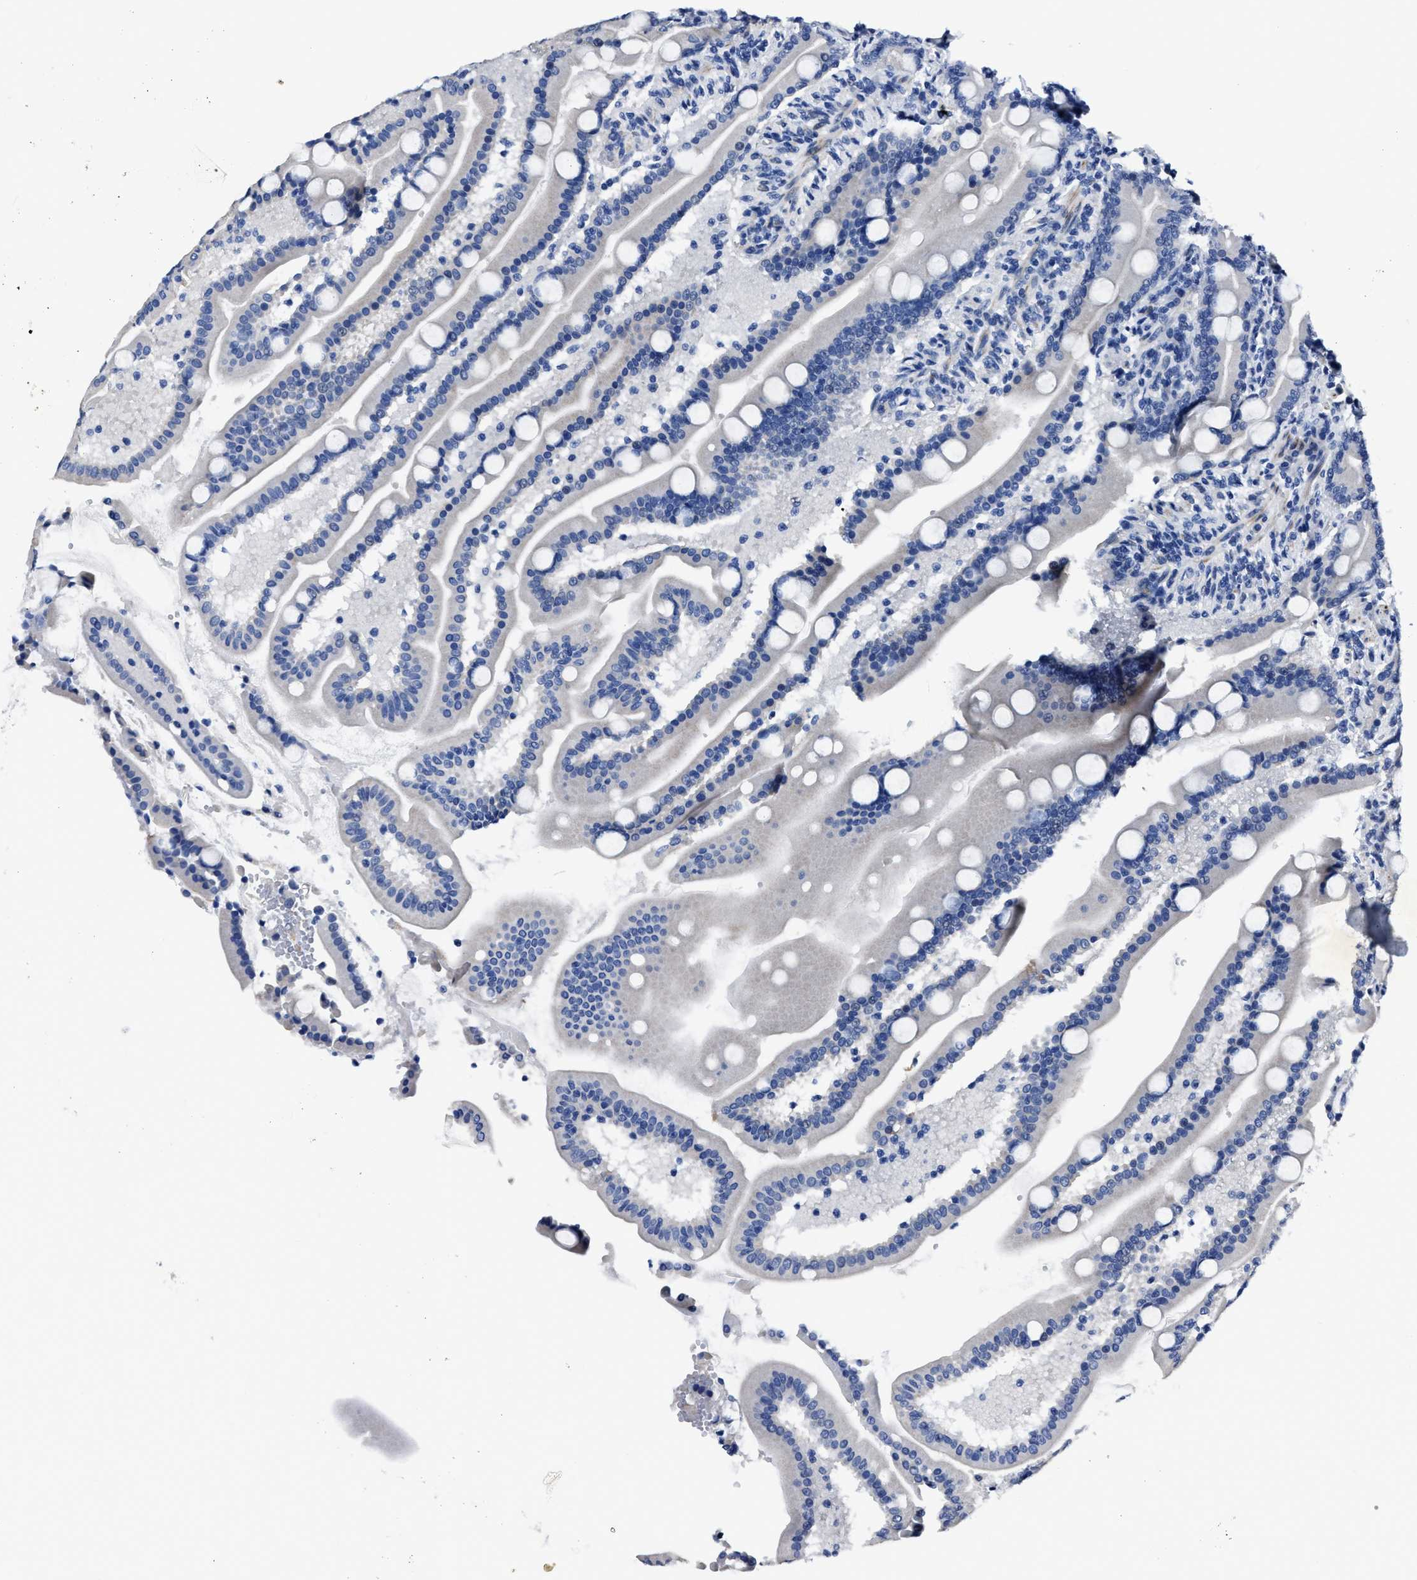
{"staining": {"intensity": "negative", "quantity": "none", "location": "none"}, "tissue": "duodenum", "cell_type": "Glandular cells", "image_type": "normal", "snomed": [{"axis": "morphology", "description": "Normal tissue, NOS"}, {"axis": "topography", "description": "Duodenum"}], "caption": "Immunohistochemical staining of benign duodenum shows no significant staining in glandular cells. (DAB IHC, high magnification).", "gene": "MOV10L1", "patient": {"sex": "male", "age": 54}}